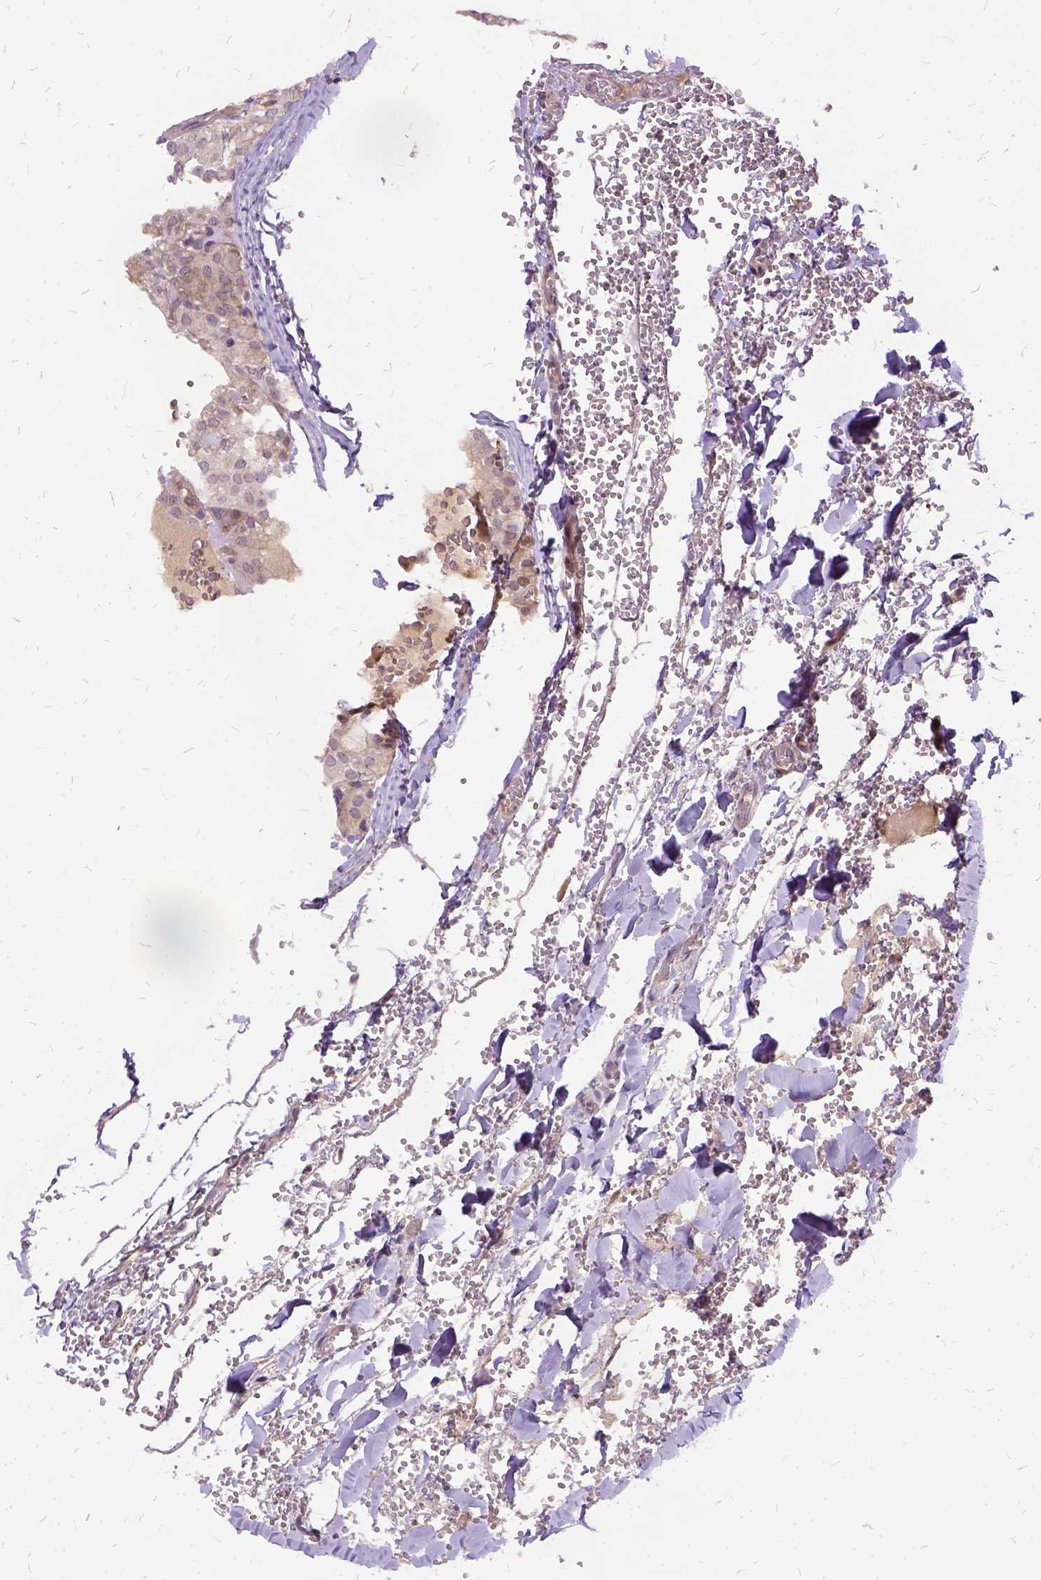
{"staining": {"intensity": "negative", "quantity": "none", "location": "none"}, "tissue": "thyroid cancer", "cell_type": "Tumor cells", "image_type": "cancer", "snomed": [{"axis": "morphology", "description": "Papillary adenocarcinoma, NOS"}, {"axis": "topography", "description": "Thyroid gland"}], "caption": "Tumor cells show no significant positivity in papillary adenocarcinoma (thyroid).", "gene": "ILRUN", "patient": {"sex": "male", "age": 20}}